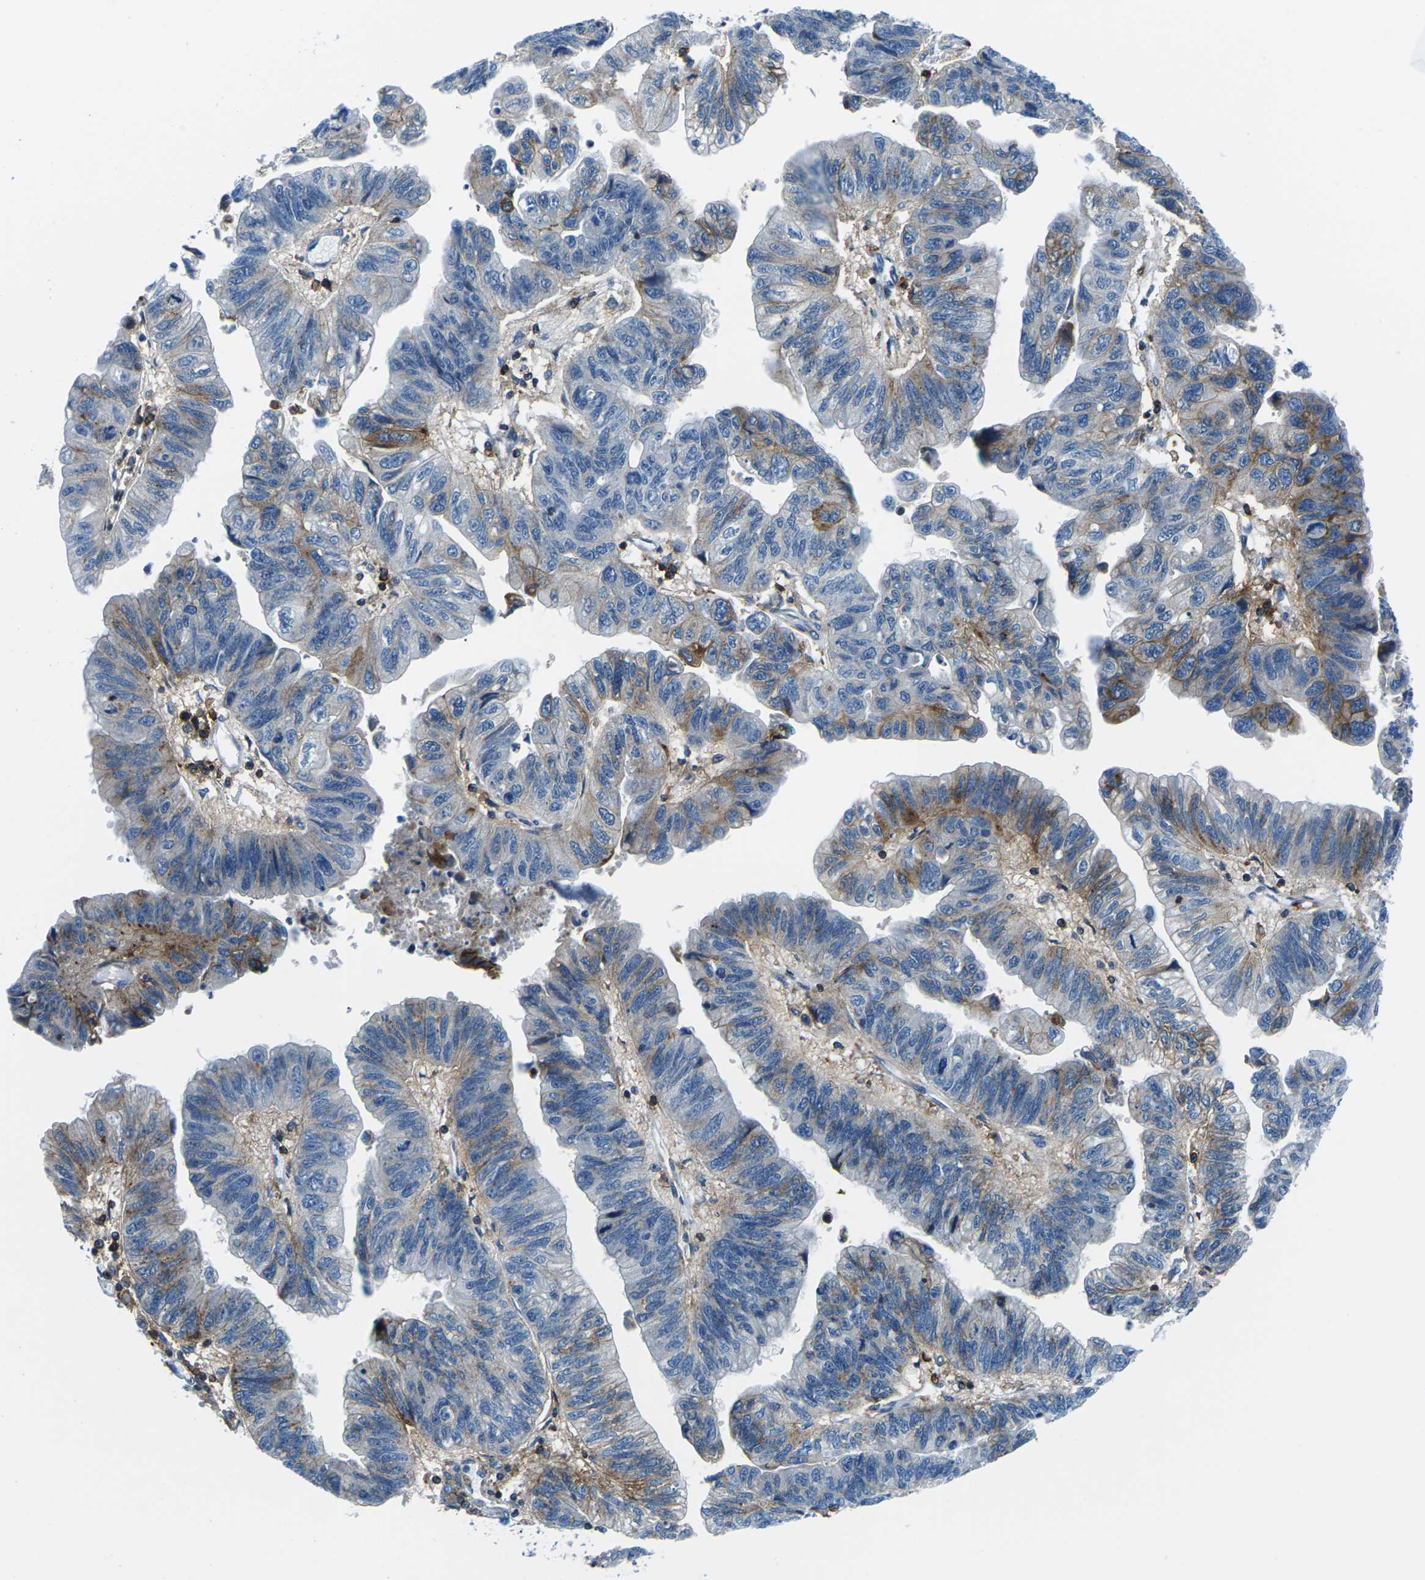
{"staining": {"intensity": "weak", "quantity": "25%-75%", "location": "cytoplasmic/membranous"}, "tissue": "stomach cancer", "cell_type": "Tumor cells", "image_type": "cancer", "snomed": [{"axis": "morphology", "description": "Adenocarcinoma, NOS"}, {"axis": "topography", "description": "Stomach"}], "caption": "A brown stain highlights weak cytoplasmic/membranous positivity of a protein in human stomach cancer tumor cells. The staining is performed using DAB brown chromogen to label protein expression. The nuclei are counter-stained blue using hematoxylin.", "gene": "SOCS4", "patient": {"sex": "male", "age": 59}}